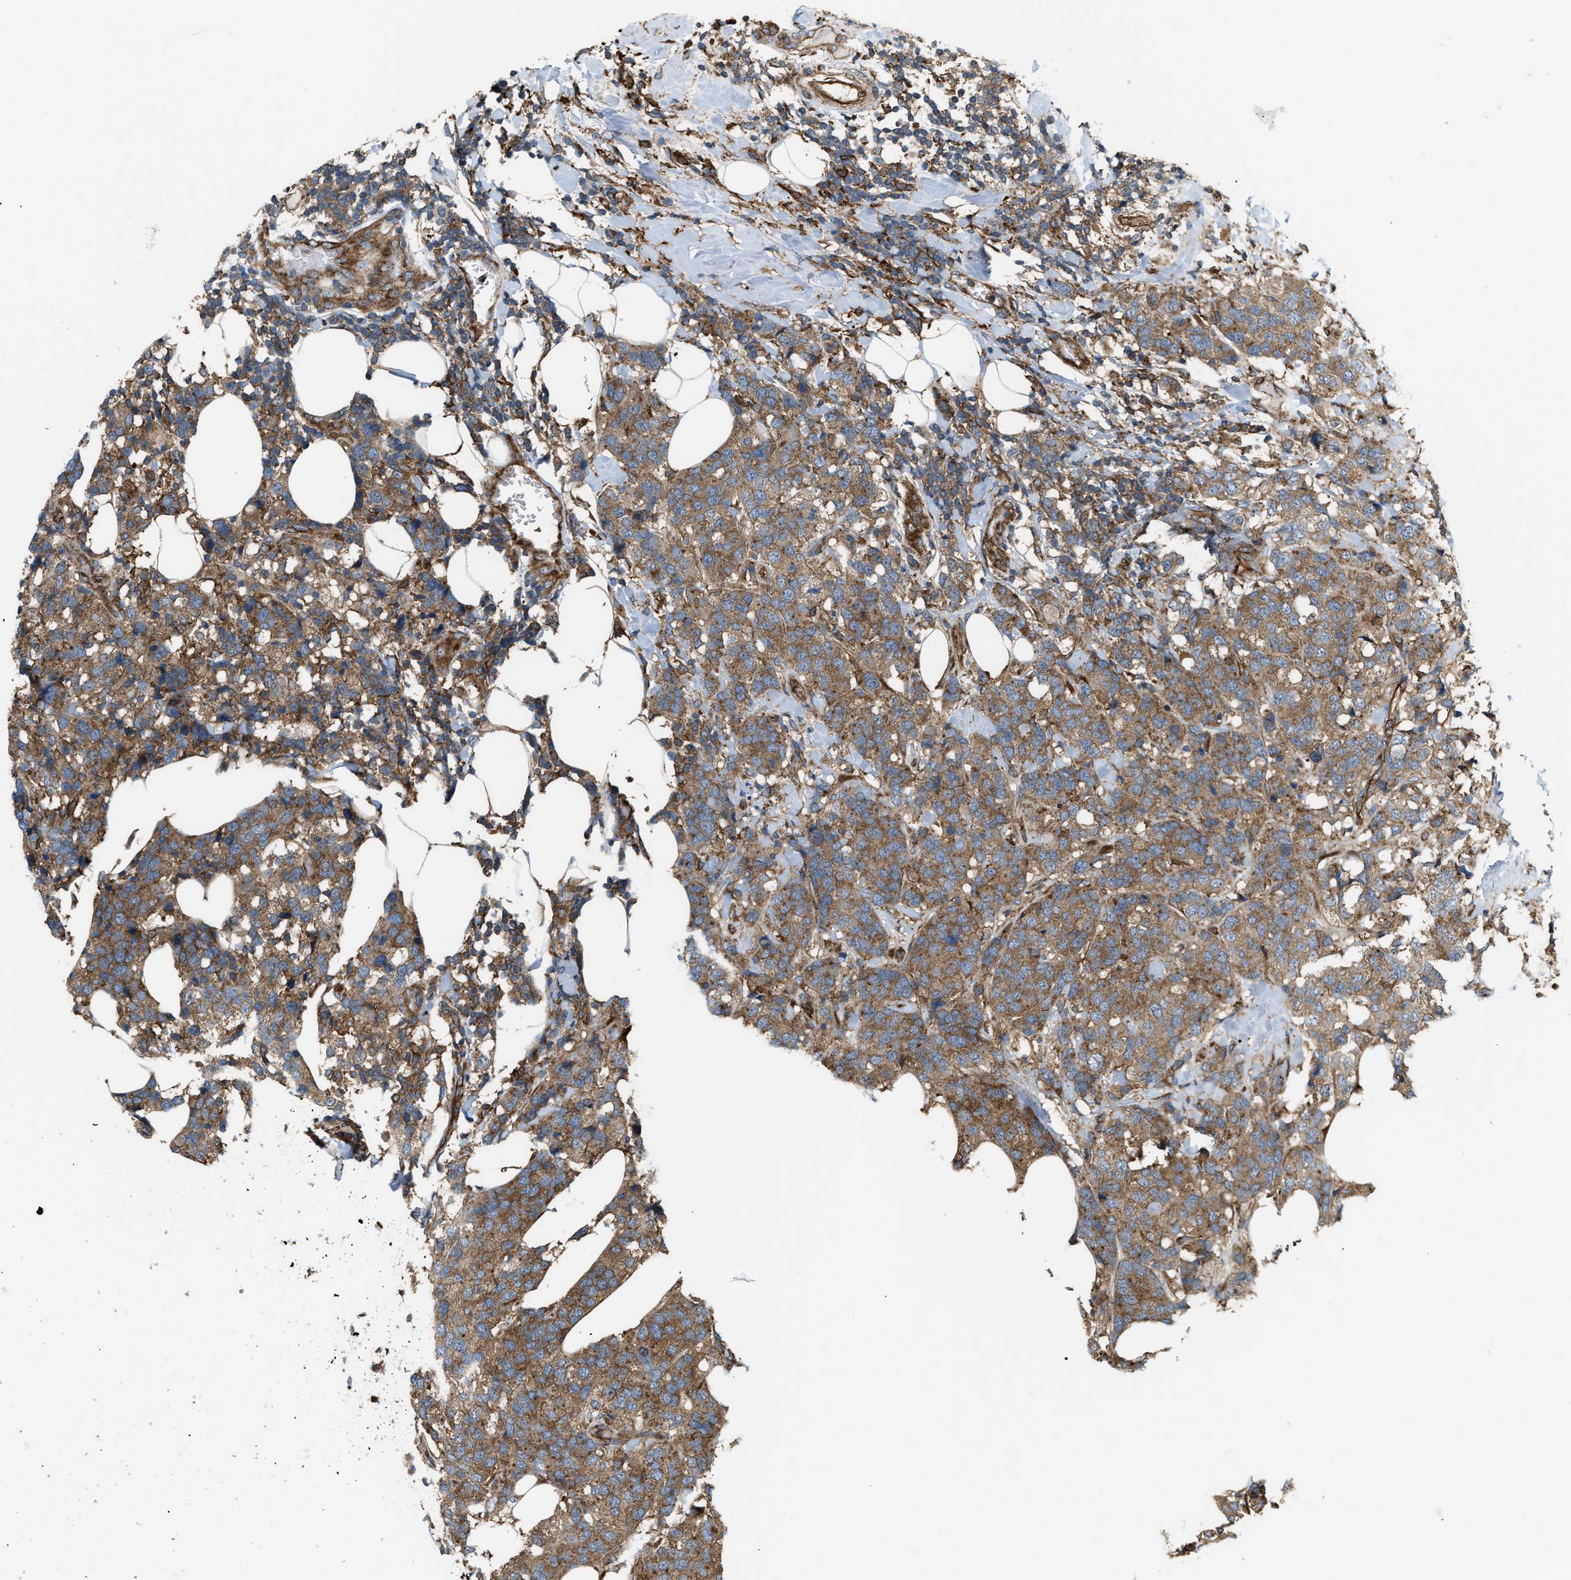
{"staining": {"intensity": "moderate", "quantity": ">75%", "location": "cytoplasmic/membranous"}, "tissue": "breast cancer", "cell_type": "Tumor cells", "image_type": "cancer", "snomed": [{"axis": "morphology", "description": "Lobular carcinoma"}, {"axis": "topography", "description": "Breast"}], "caption": "Brown immunohistochemical staining in human breast cancer (lobular carcinoma) demonstrates moderate cytoplasmic/membranous positivity in about >75% of tumor cells. (DAB IHC with brightfield microscopy, high magnification).", "gene": "PICALM", "patient": {"sex": "female", "age": 59}}